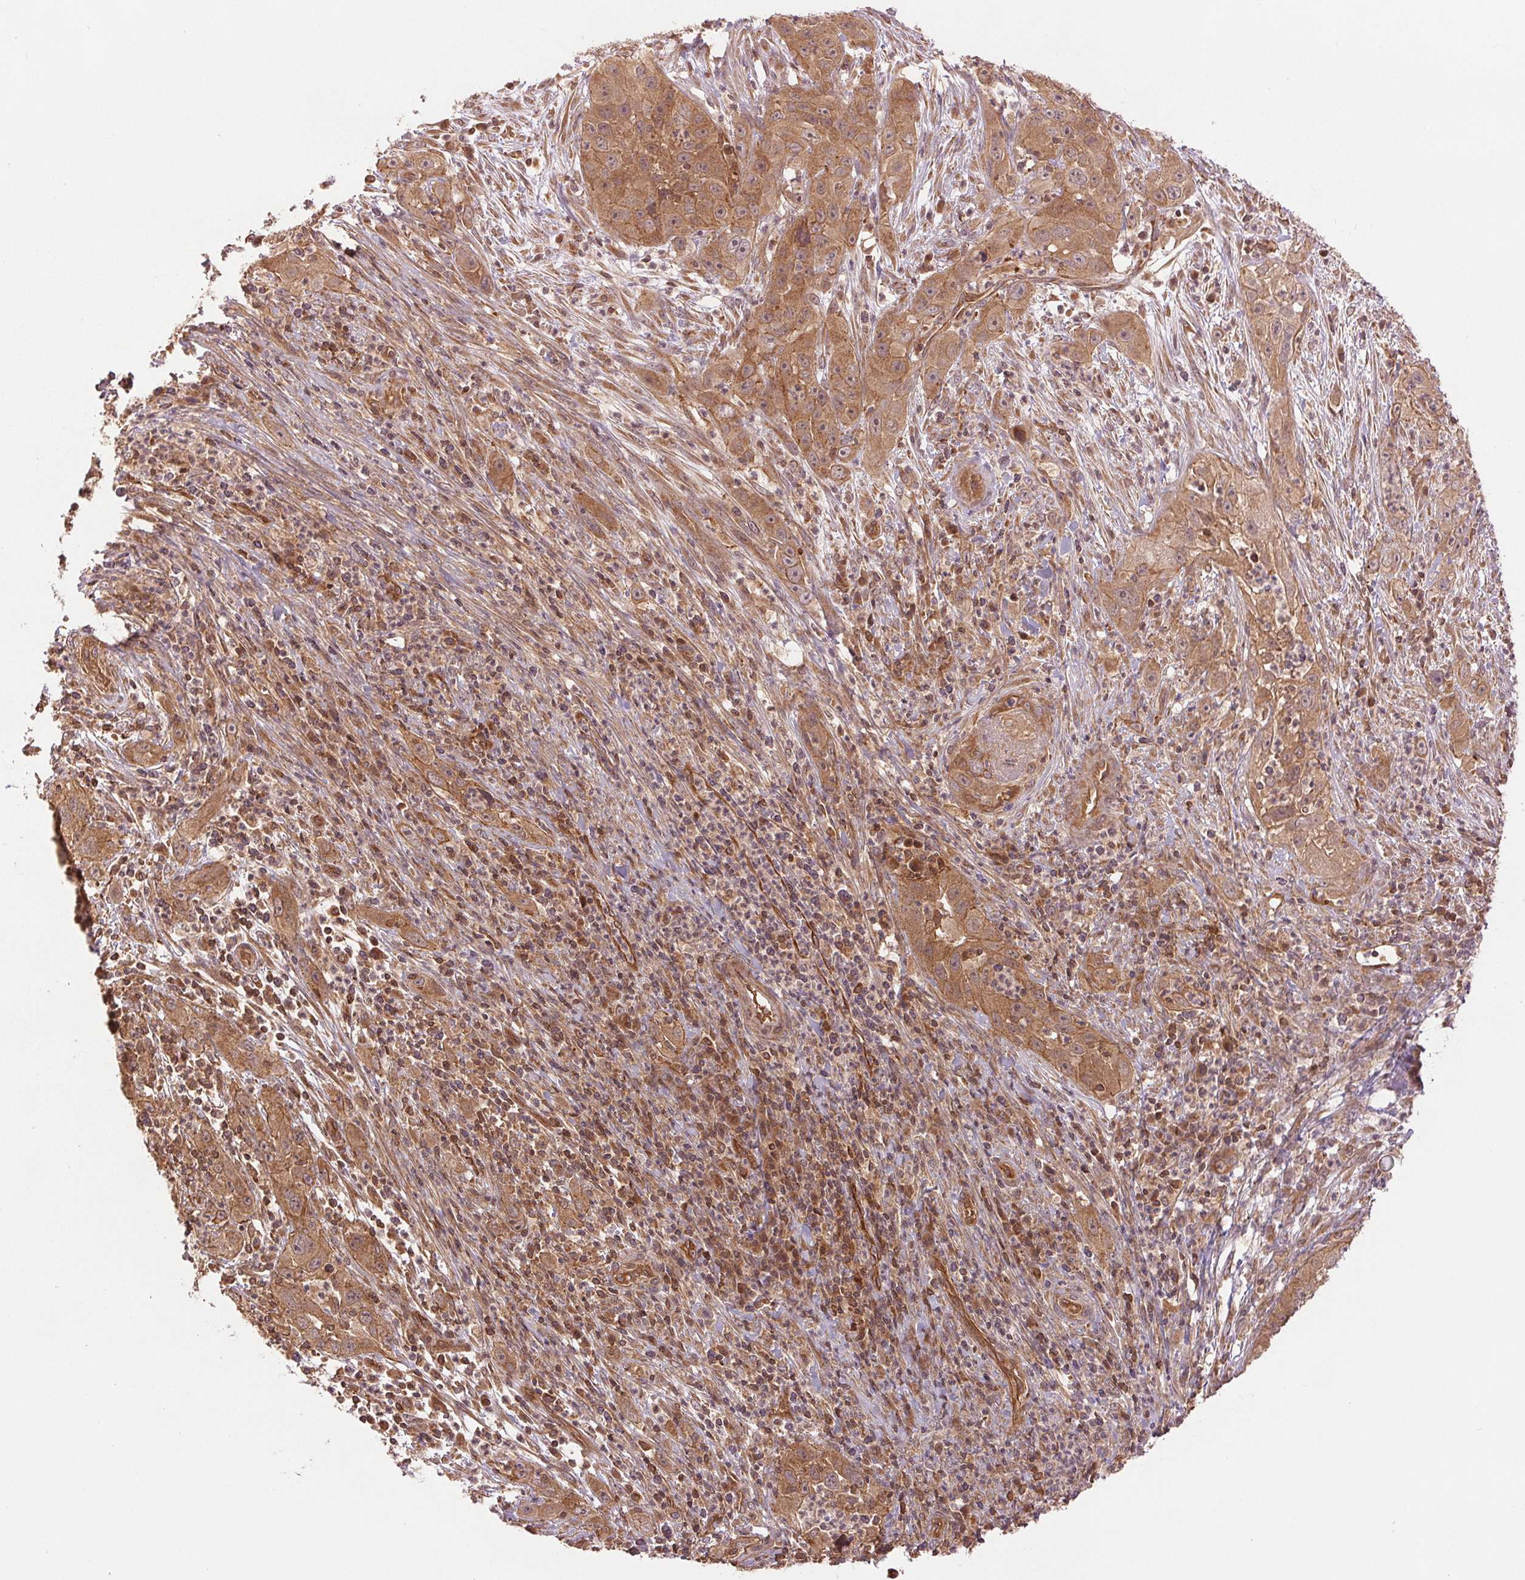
{"staining": {"intensity": "moderate", "quantity": ">75%", "location": "cytoplasmic/membranous"}, "tissue": "cervical cancer", "cell_type": "Tumor cells", "image_type": "cancer", "snomed": [{"axis": "morphology", "description": "Squamous cell carcinoma, NOS"}, {"axis": "topography", "description": "Cervix"}], "caption": "An image of human cervical cancer (squamous cell carcinoma) stained for a protein reveals moderate cytoplasmic/membranous brown staining in tumor cells. (IHC, brightfield microscopy, high magnification).", "gene": "STARD7", "patient": {"sex": "female", "age": 32}}